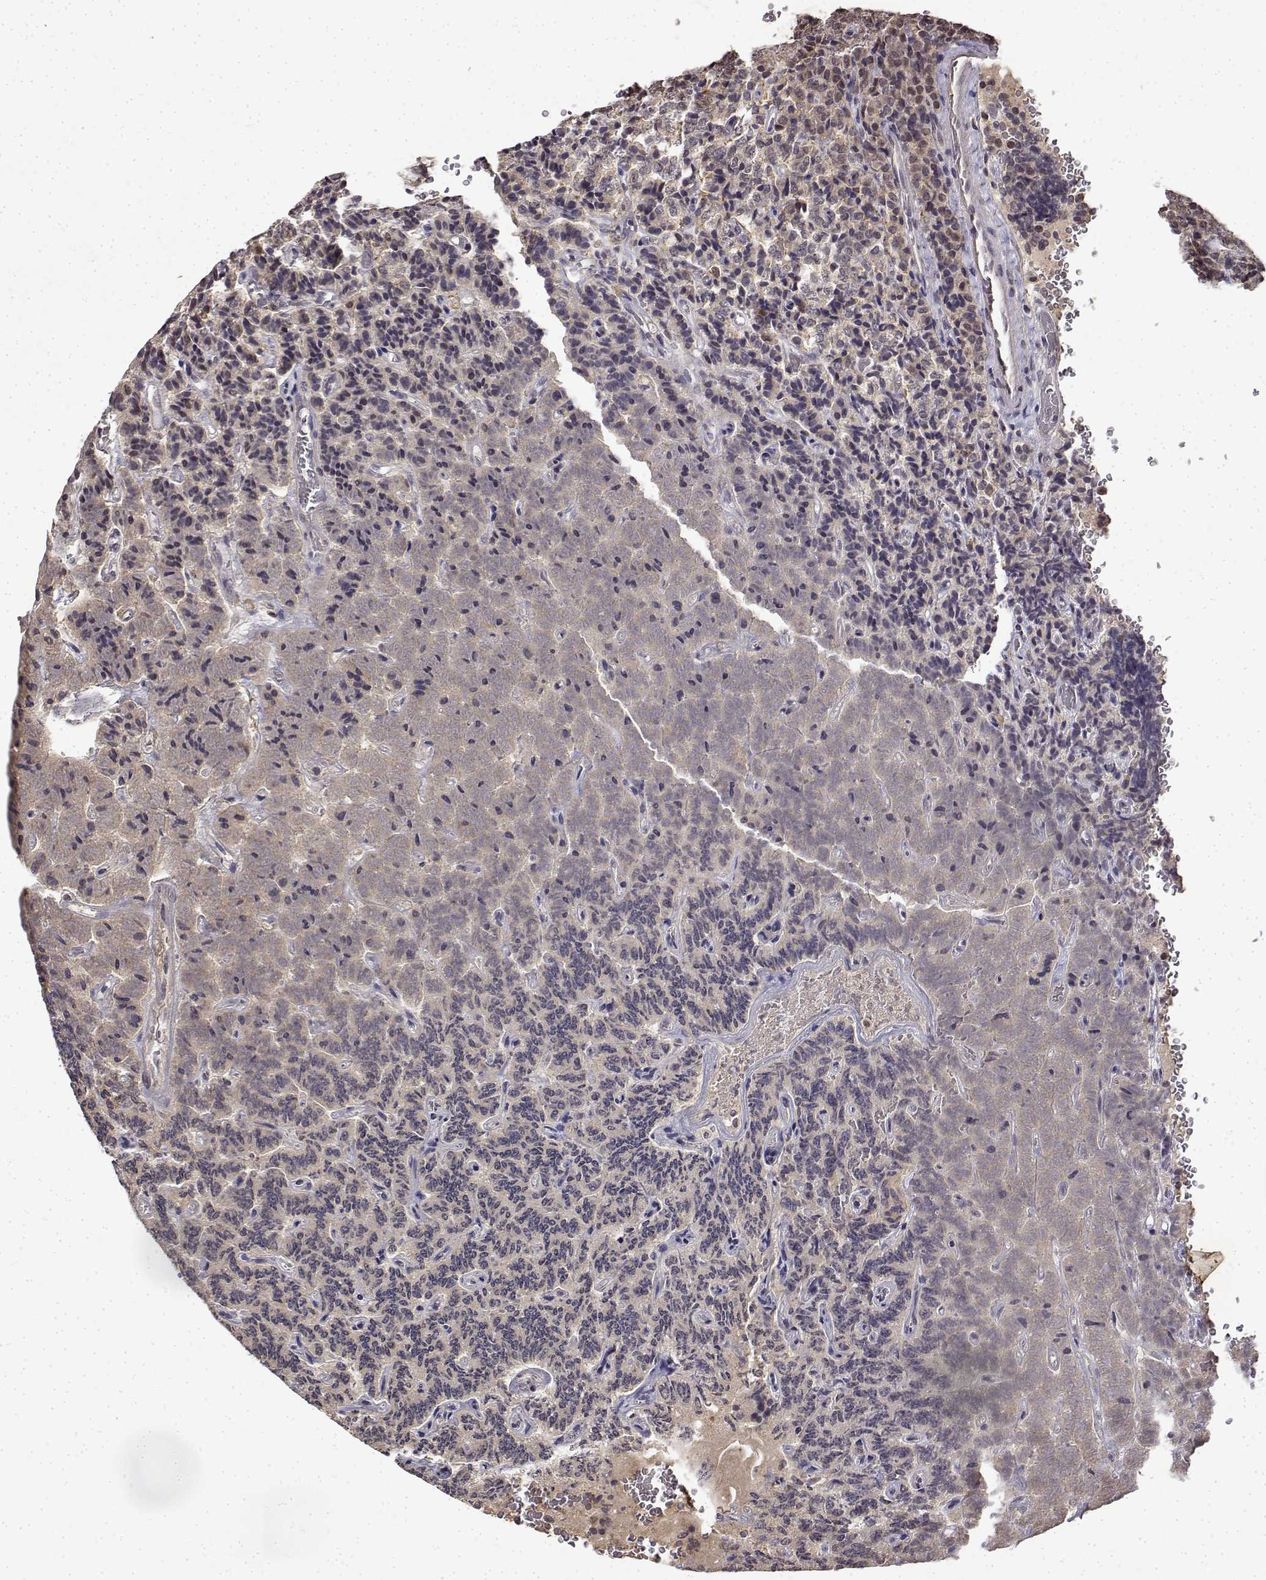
{"staining": {"intensity": "negative", "quantity": "none", "location": "none"}, "tissue": "carcinoid", "cell_type": "Tumor cells", "image_type": "cancer", "snomed": [{"axis": "morphology", "description": "Carcinoid, malignant, NOS"}, {"axis": "topography", "description": "Pancreas"}], "caption": "Tumor cells show no significant protein positivity in carcinoid.", "gene": "BDNF", "patient": {"sex": "male", "age": 36}}